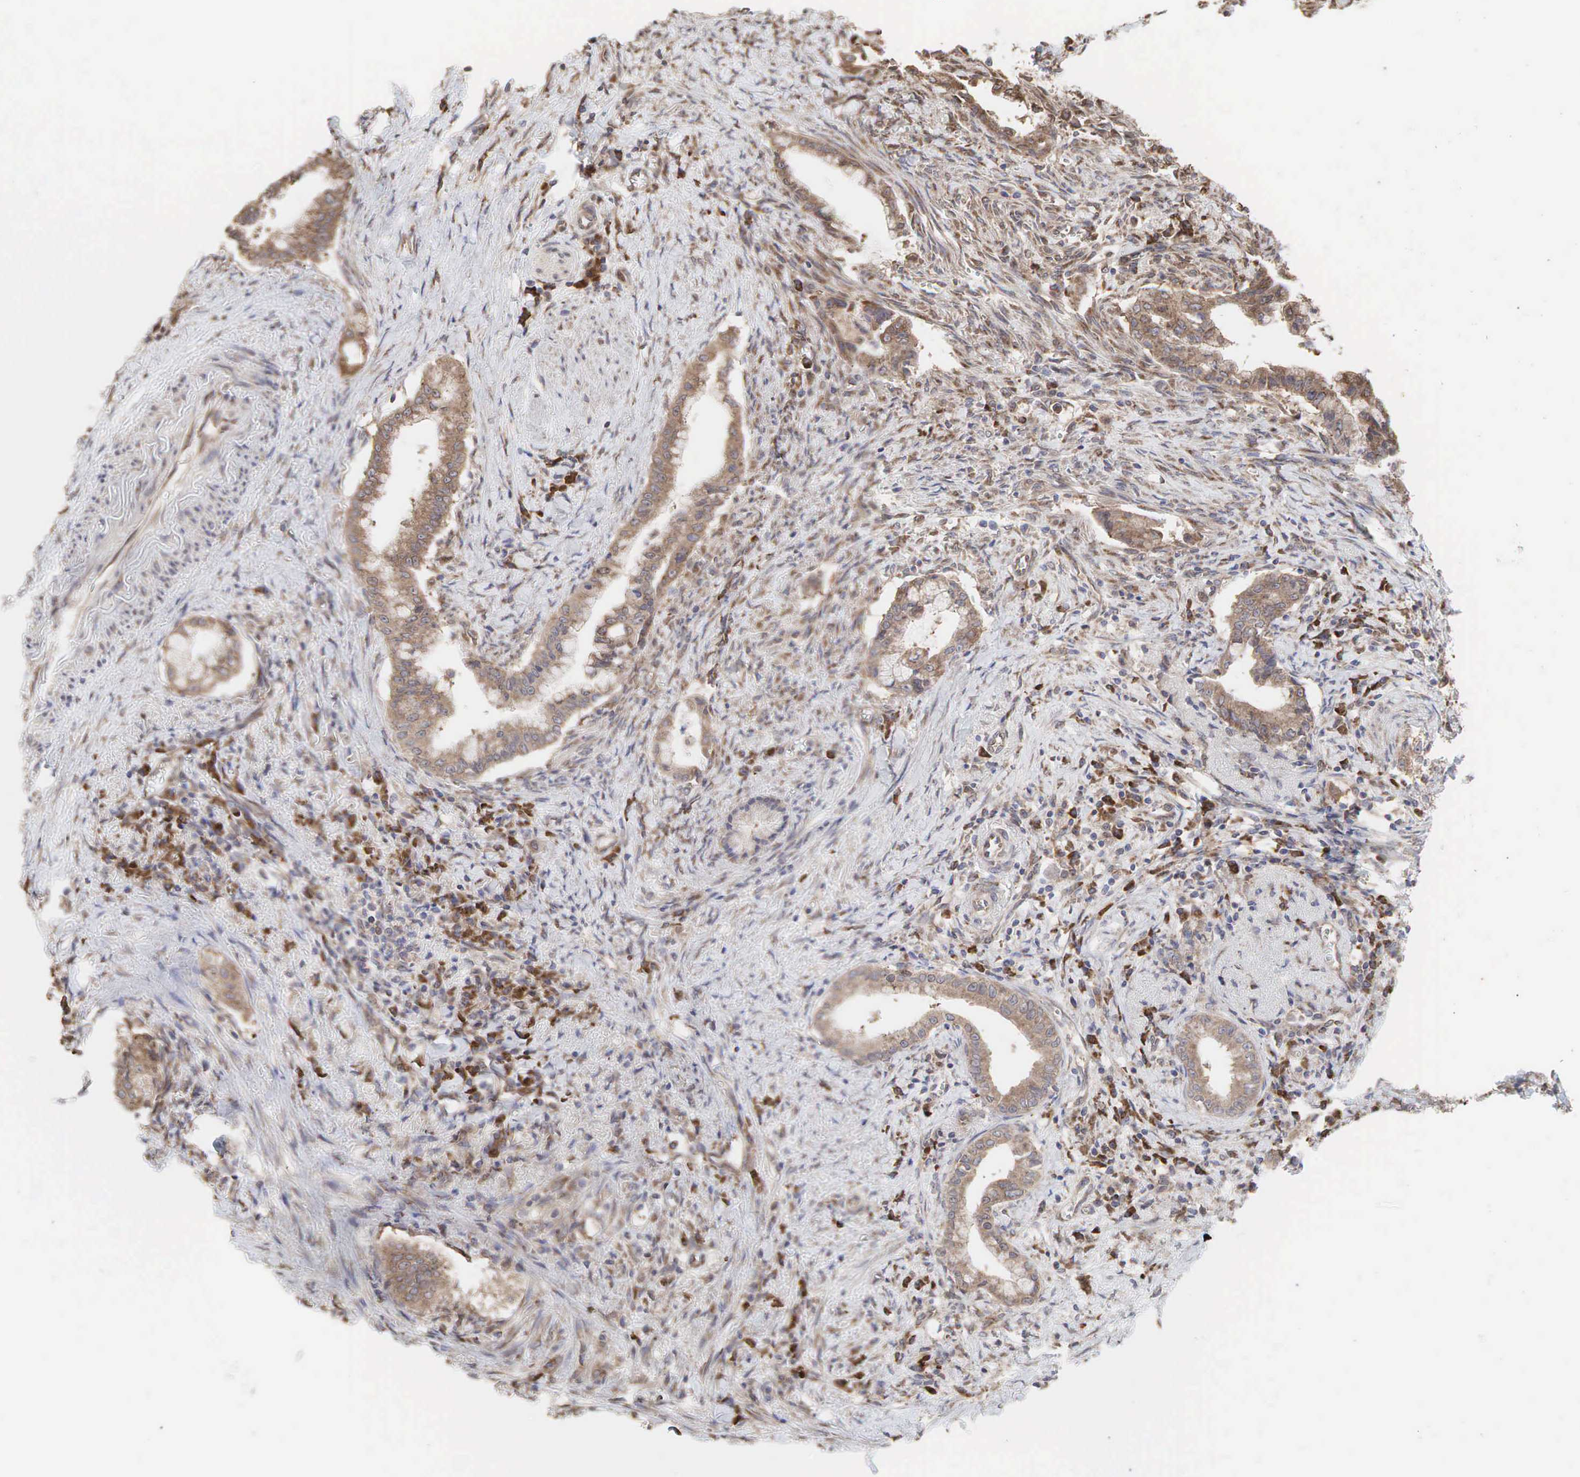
{"staining": {"intensity": "moderate", "quantity": ">75%", "location": "cytoplasmic/membranous"}, "tissue": "pancreatic cancer", "cell_type": "Tumor cells", "image_type": "cancer", "snomed": [{"axis": "morphology", "description": "Adenocarcinoma, NOS"}, {"axis": "topography", "description": "Pancreas"}], "caption": "Adenocarcinoma (pancreatic) stained with a brown dye demonstrates moderate cytoplasmic/membranous positive positivity in about >75% of tumor cells.", "gene": "PABPC5", "patient": {"sex": "male", "age": 59}}